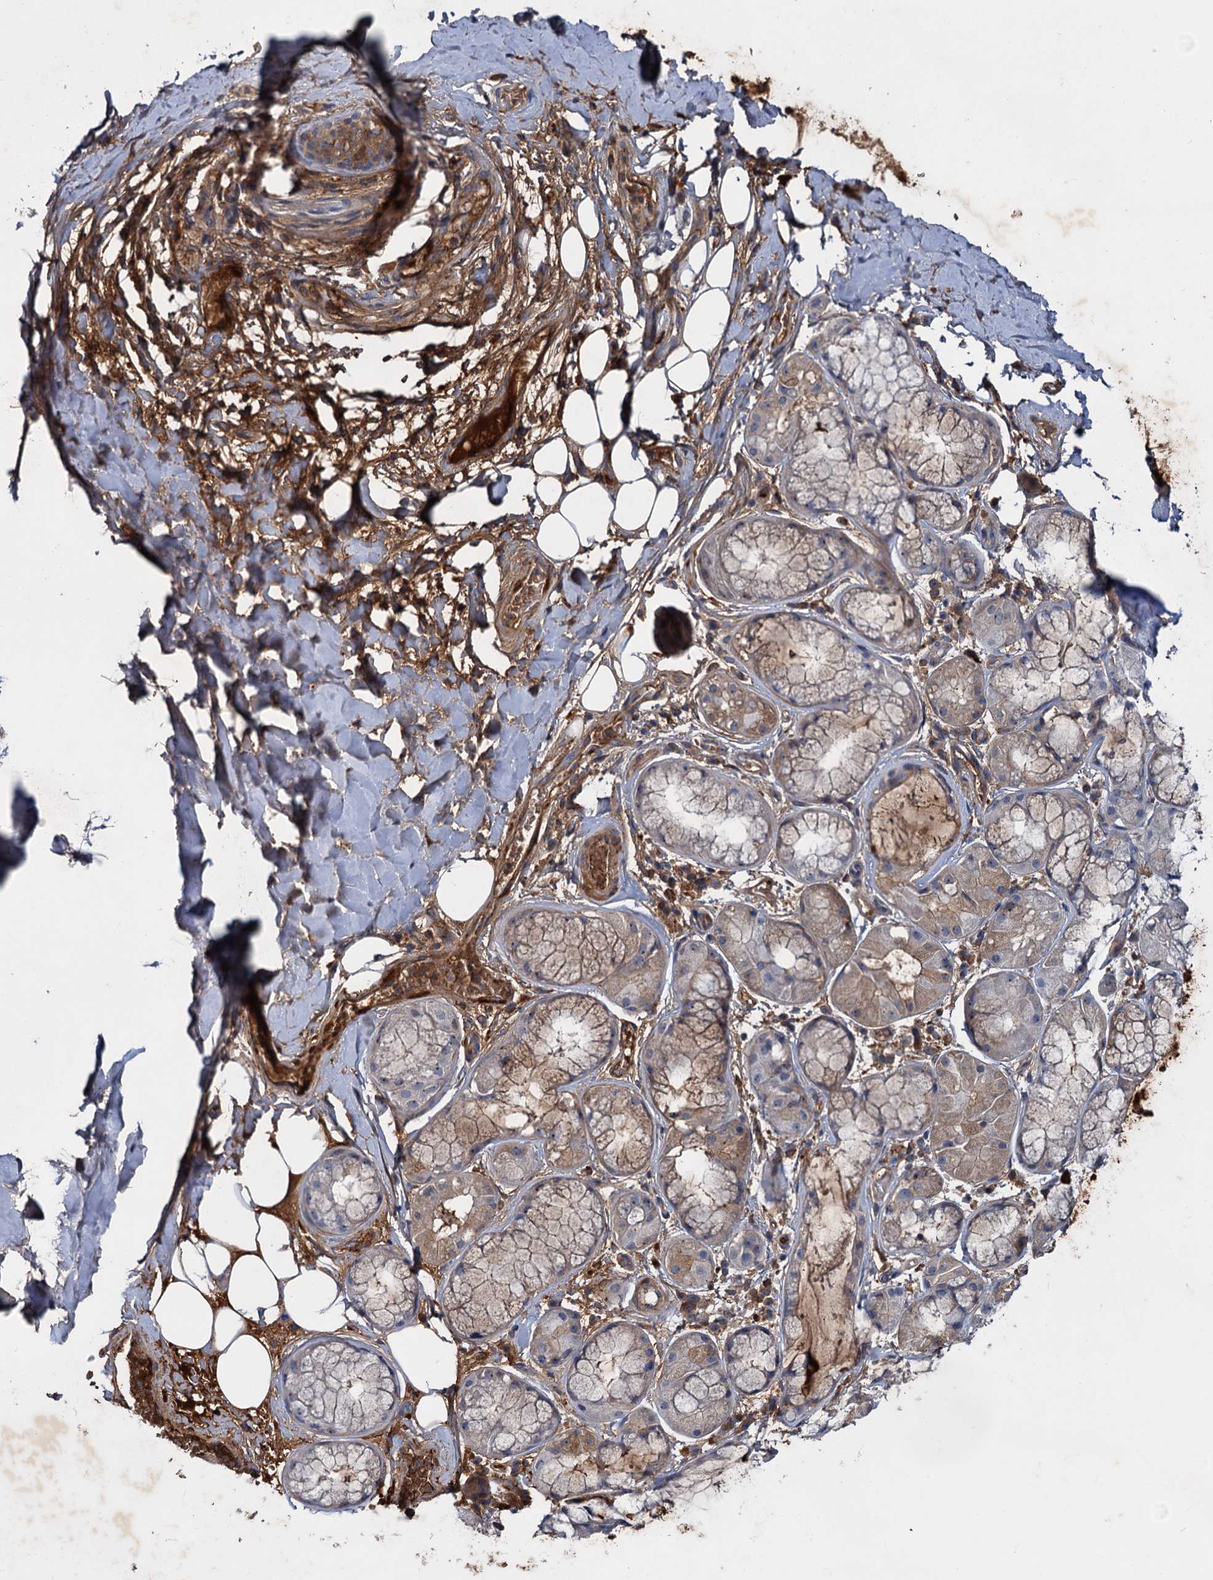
{"staining": {"intensity": "weak", "quantity": ">75%", "location": "cytoplasmic/membranous"}, "tissue": "adipose tissue", "cell_type": "Adipocytes", "image_type": "normal", "snomed": [{"axis": "morphology", "description": "Normal tissue, NOS"}, {"axis": "topography", "description": "Lymph node"}, {"axis": "topography", "description": "Cartilage tissue"}, {"axis": "topography", "description": "Bronchus"}], "caption": "A brown stain shows weak cytoplasmic/membranous positivity of a protein in adipocytes of benign adipose tissue. (IHC, brightfield microscopy, high magnification).", "gene": "CHRD", "patient": {"sex": "male", "age": 63}}